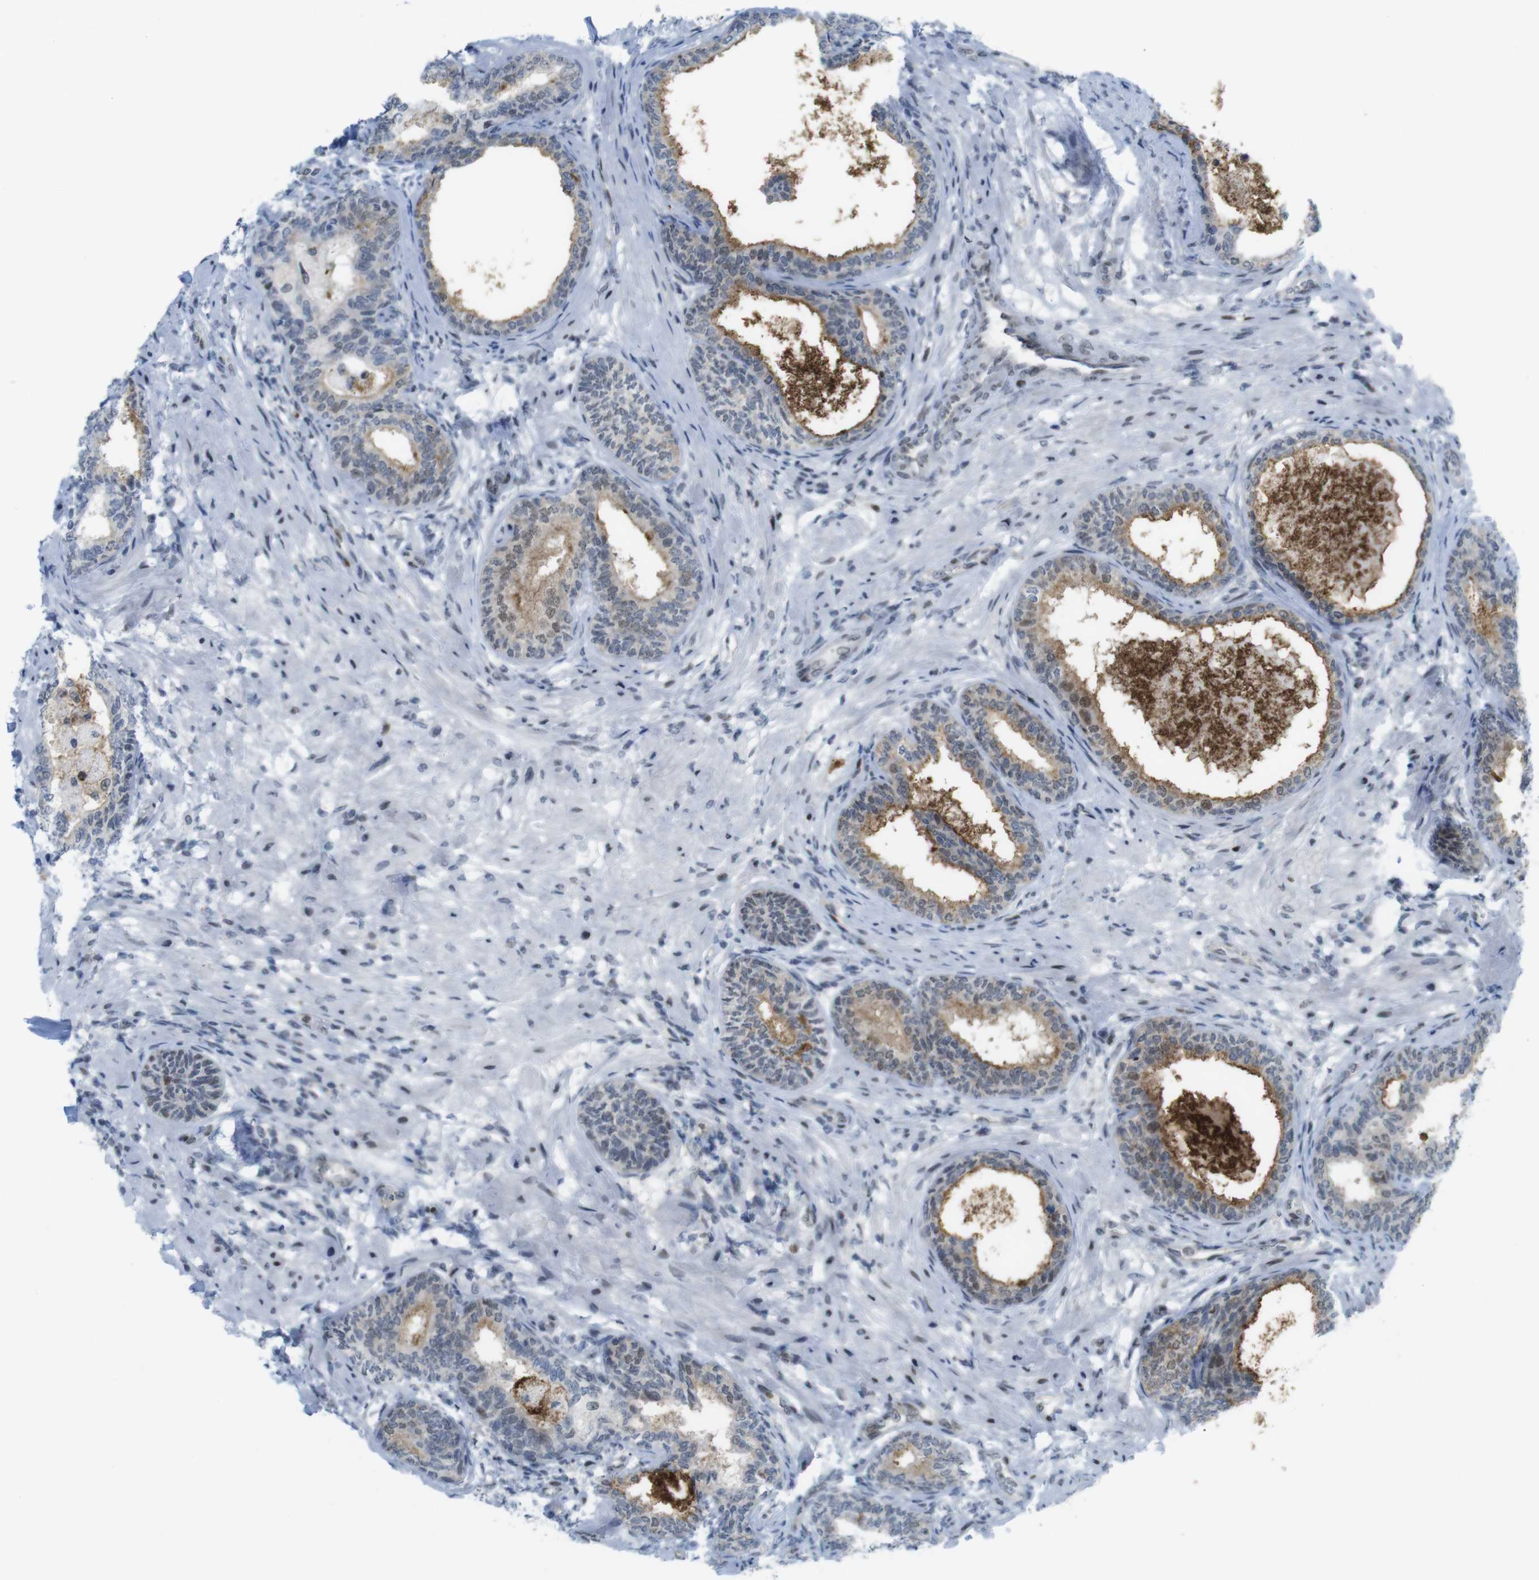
{"staining": {"intensity": "moderate", "quantity": "25%-75%", "location": "cytoplasmic/membranous,nuclear"}, "tissue": "prostate", "cell_type": "Glandular cells", "image_type": "normal", "snomed": [{"axis": "morphology", "description": "Normal tissue, NOS"}, {"axis": "topography", "description": "Prostate"}], "caption": "Moderate cytoplasmic/membranous,nuclear positivity for a protein is present in about 25%-75% of glandular cells of unremarkable prostate using immunohistochemistry (IHC).", "gene": "UBB", "patient": {"sex": "male", "age": 76}}